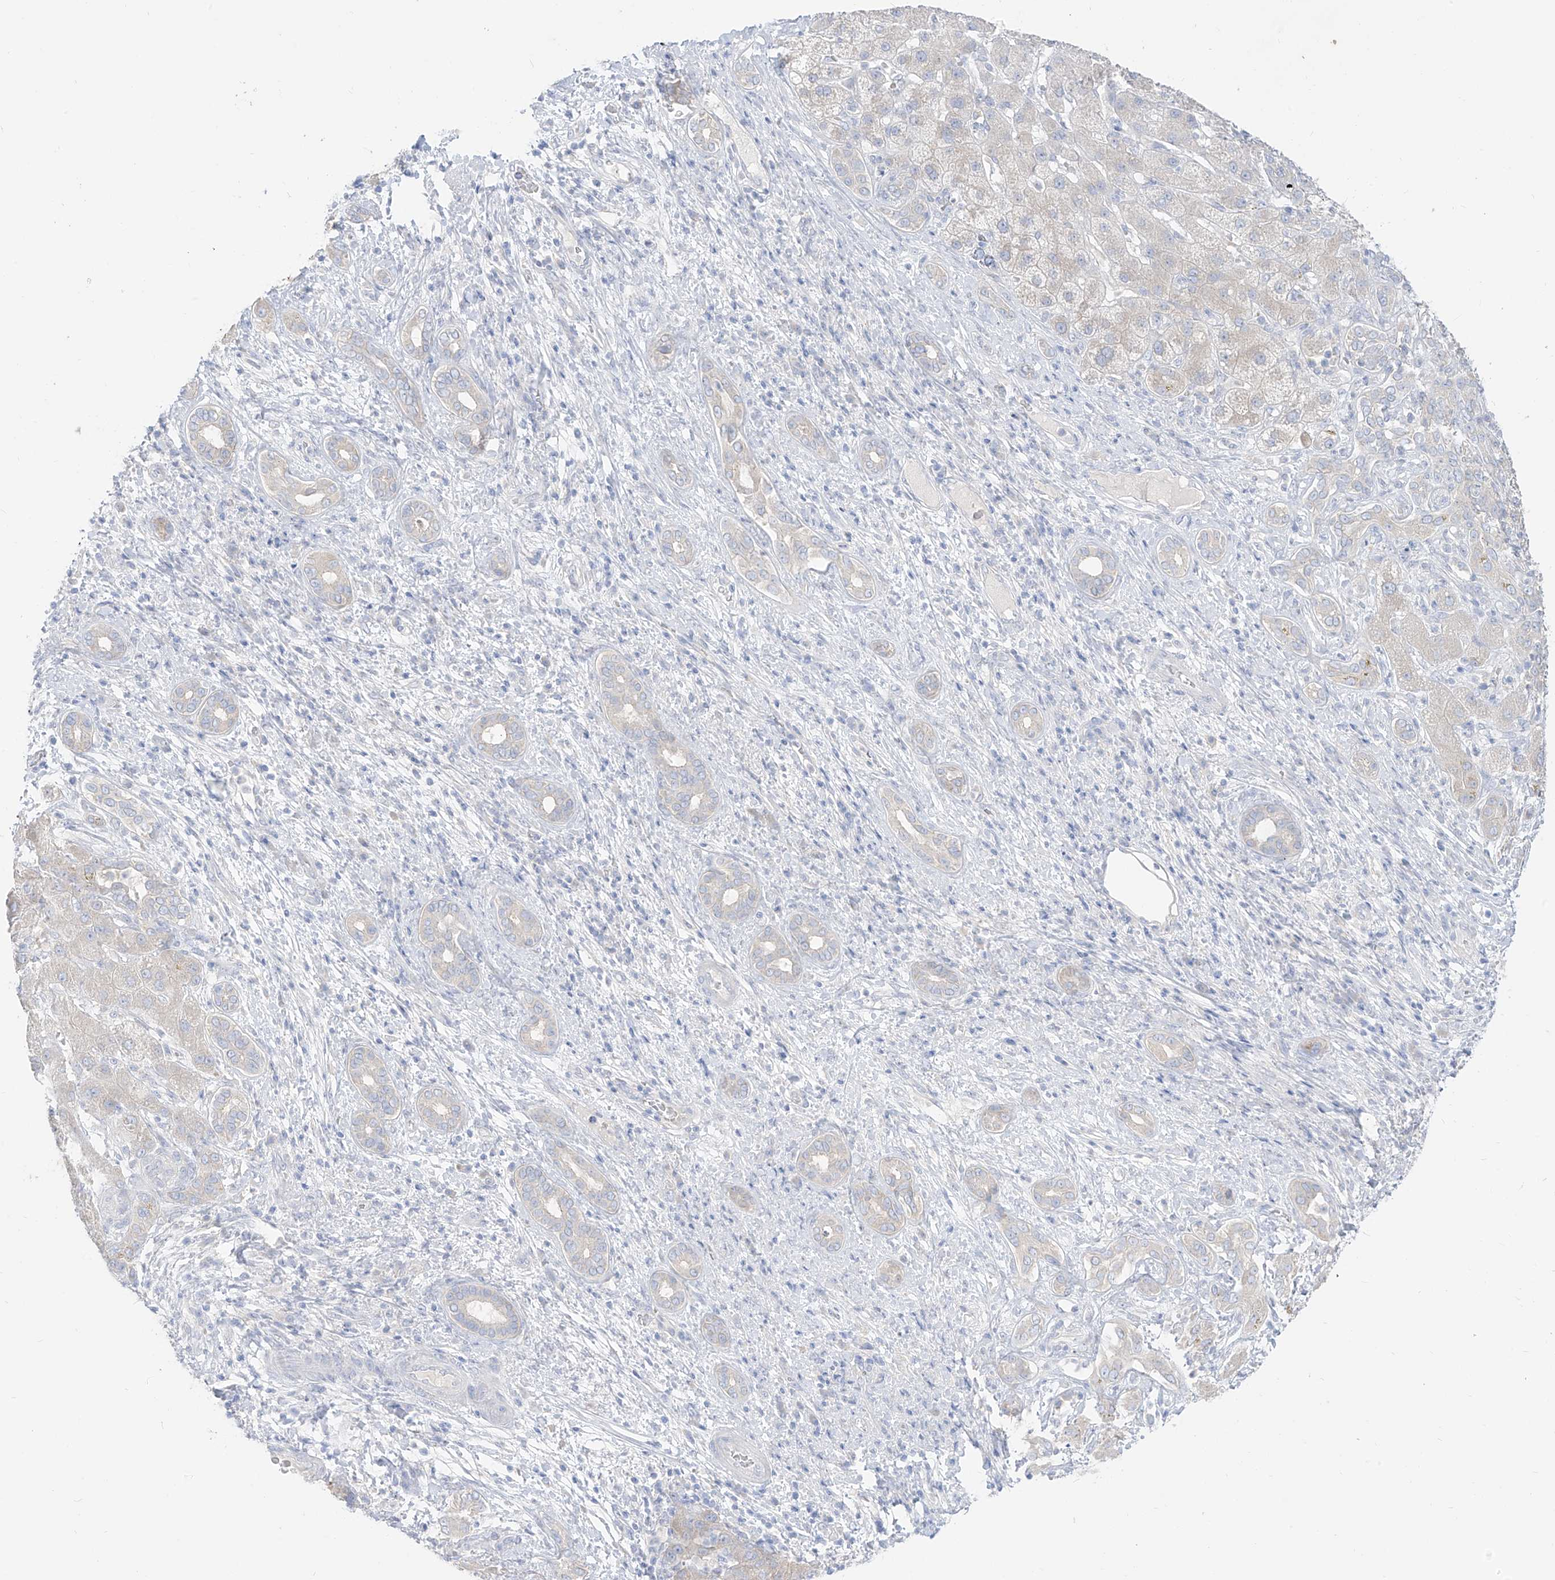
{"staining": {"intensity": "negative", "quantity": "none", "location": "none"}, "tissue": "liver cancer", "cell_type": "Tumor cells", "image_type": "cancer", "snomed": [{"axis": "morphology", "description": "Carcinoma, Hepatocellular, NOS"}, {"axis": "topography", "description": "Liver"}], "caption": "DAB immunohistochemical staining of liver cancer displays no significant positivity in tumor cells. (DAB (3,3'-diaminobenzidine) immunohistochemistry visualized using brightfield microscopy, high magnification).", "gene": "ARHGEF40", "patient": {"sex": "male", "age": 65}}